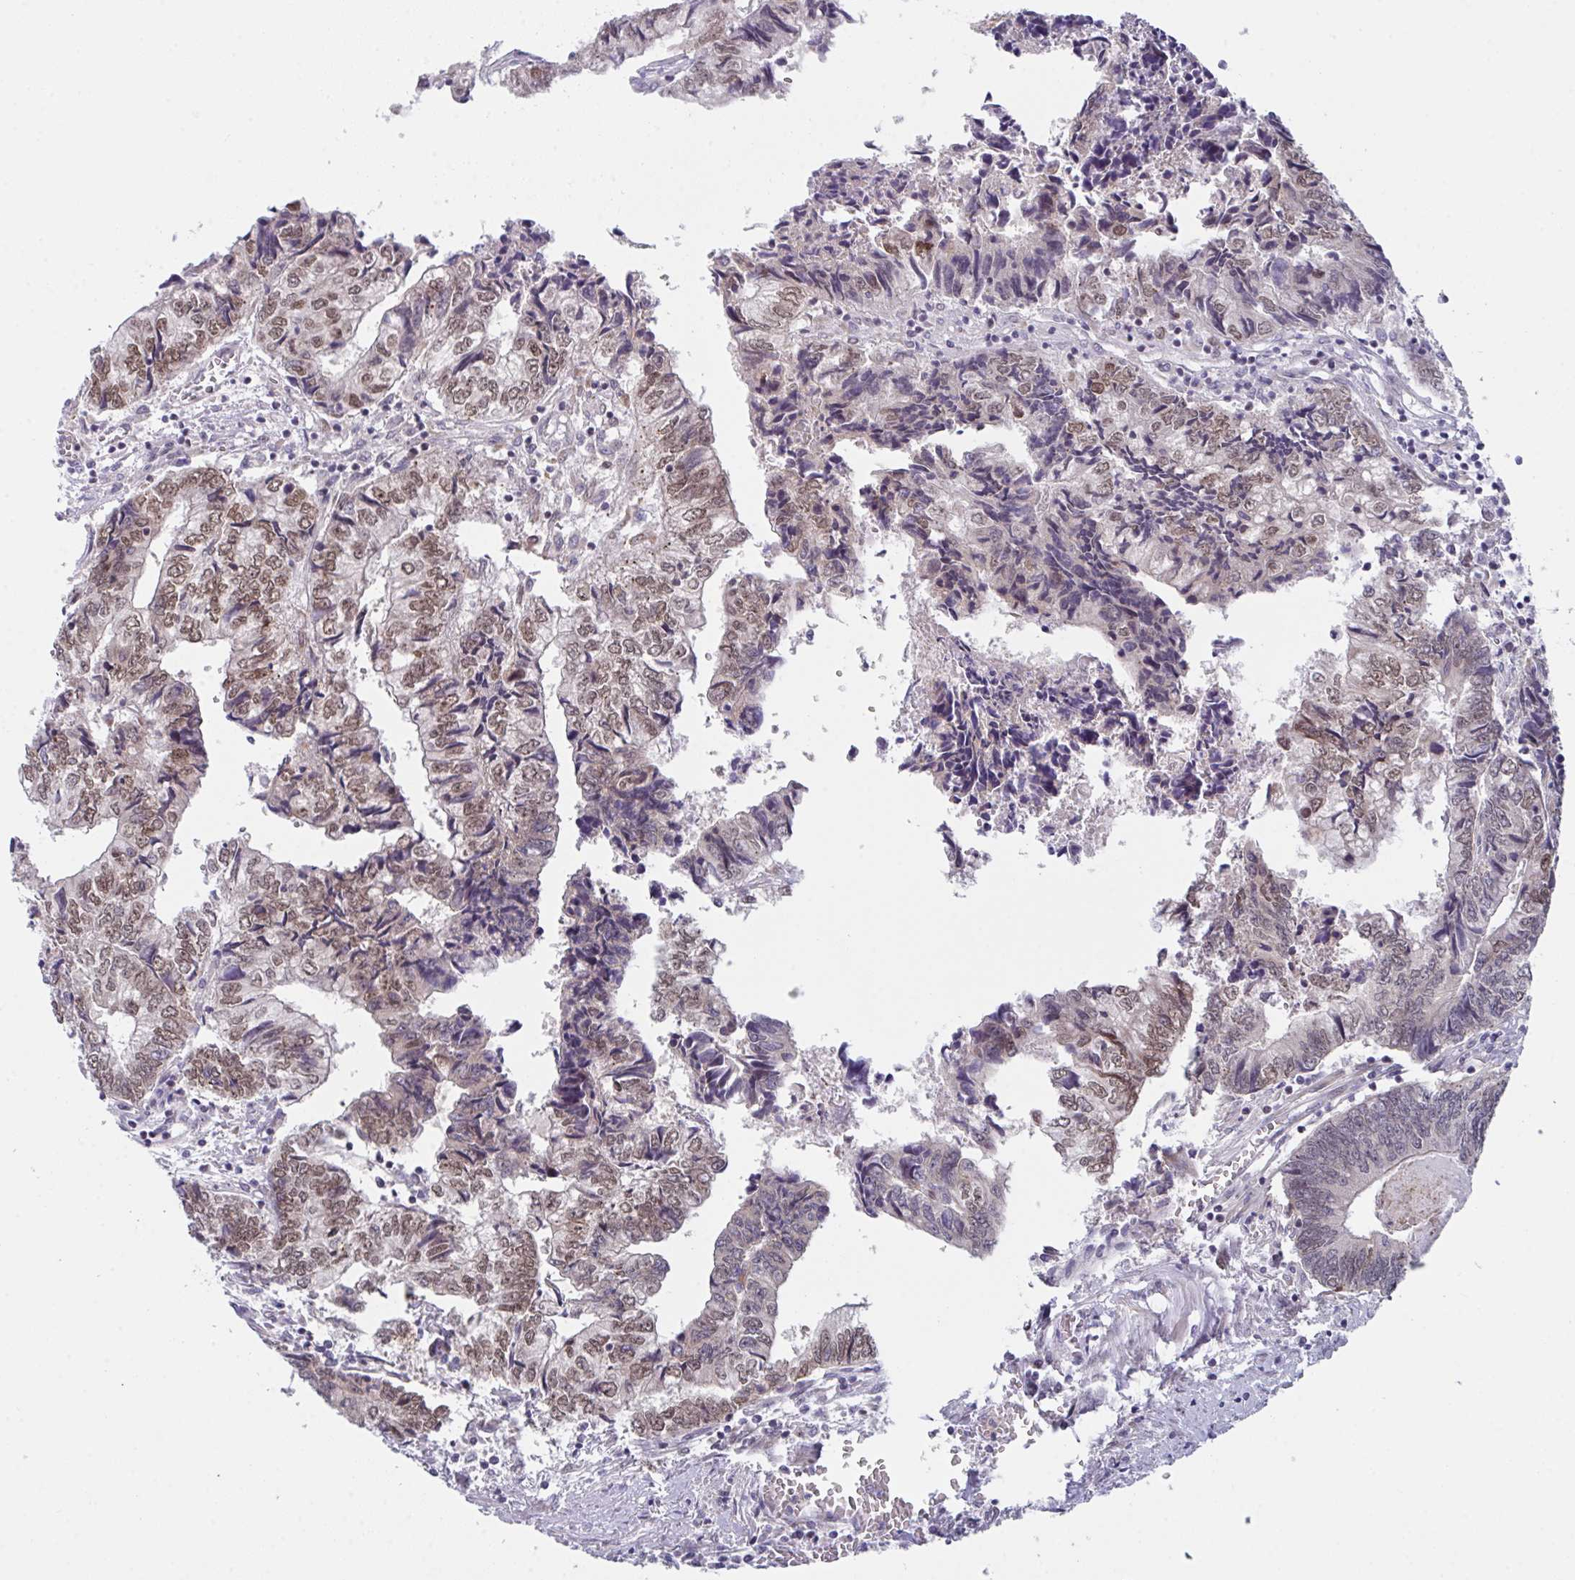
{"staining": {"intensity": "moderate", "quantity": ">75%", "location": "nuclear"}, "tissue": "colorectal cancer", "cell_type": "Tumor cells", "image_type": "cancer", "snomed": [{"axis": "morphology", "description": "Adenocarcinoma, NOS"}, {"axis": "topography", "description": "Colon"}], "caption": "IHC photomicrograph of colorectal cancer stained for a protein (brown), which reveals medium levels of moderate nuclear staining in approximately >75% of tumor cells.", "gene": "RBM18", "patient": {"sex": "male", "age": 86}}